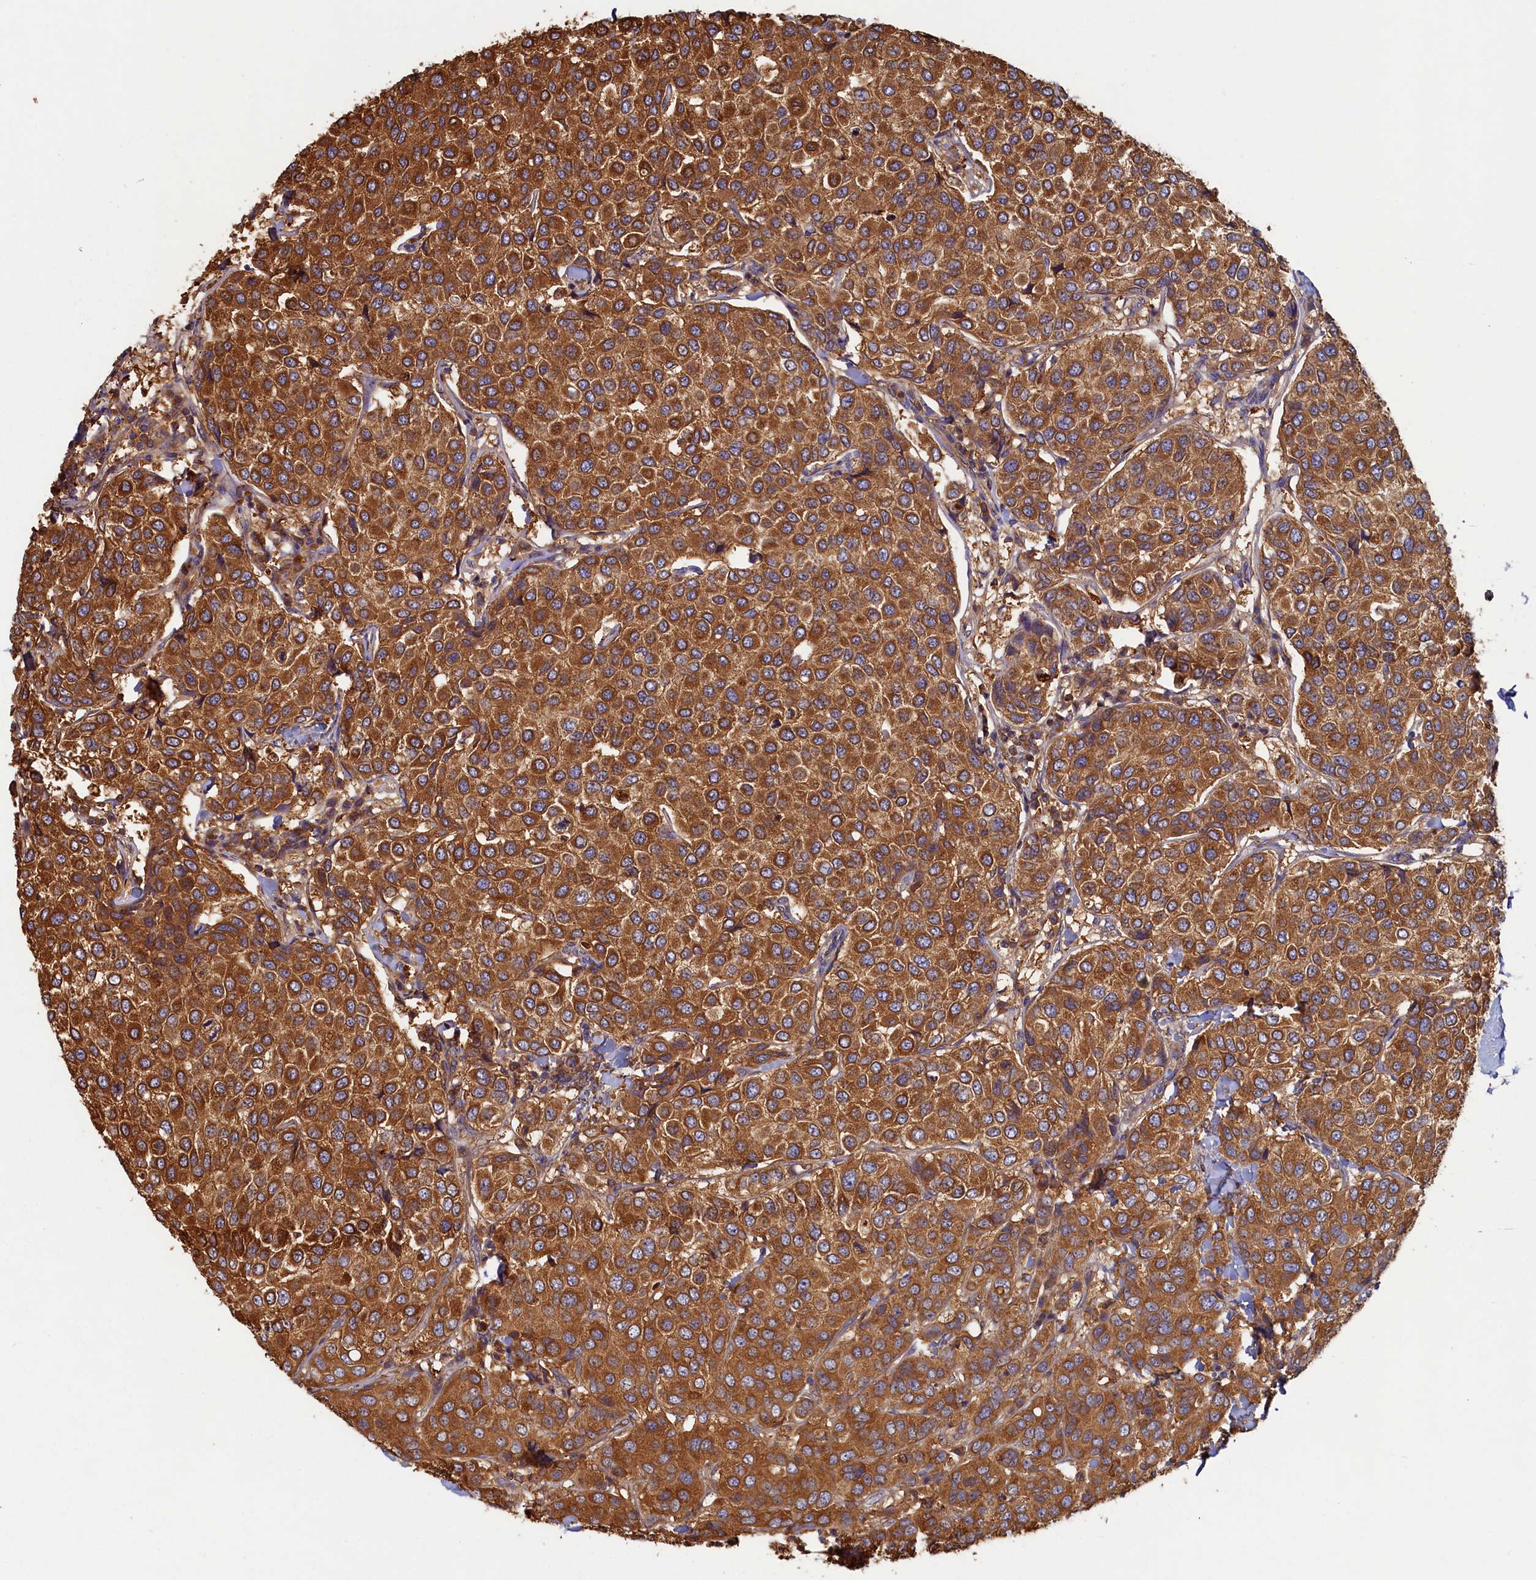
{"staining": {"intensity": "strong", "quantity": ">75%", "location": "cytoplasmic/membranous"}, "tissue": "breast cancer", "cell_type": "Tumor cells", "image_type": "cancer", "snomed": [{"axis": "morphology", "description": "Duct carcinoma"}, {"axis": "topography", "description": "Breast"}], "caption": "High-power microscopy captured an immunohistochemistry photomicrograph of breast intraductal carcinoma, revealing strong cytoplasmic/membranous staining in about >75% of tumor cells.", "gene": "TIMM8B", "patient": {"sex": "female", "age": 55}}